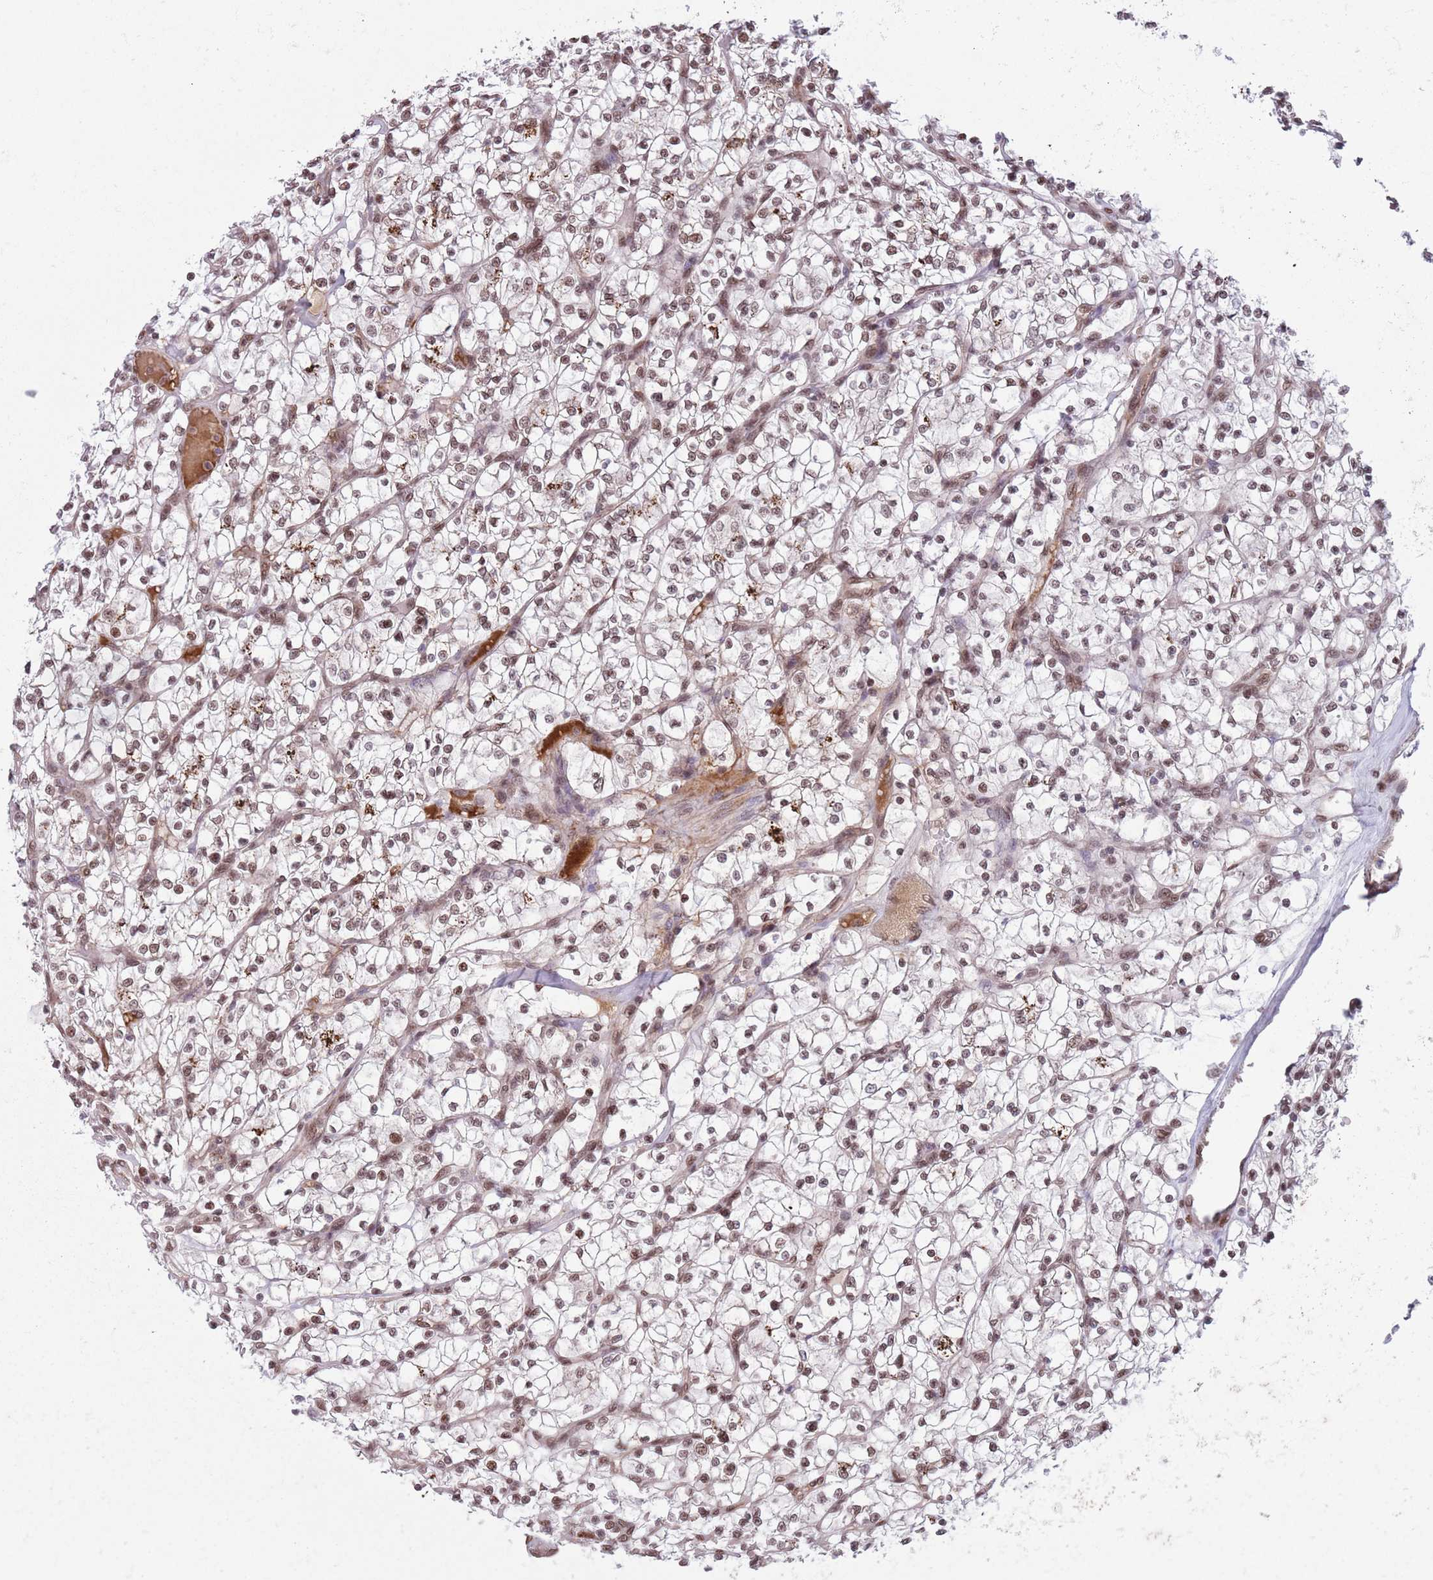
{"staining": {"intensity": "moderate", "quantity": ">75%", "location": "nuclear"}, "tissue": "renal cancer", "cell_type": "Tumor cells", "image_type": "cancer", "snomed": [{"axis": "morphology", "description": "Adenocarcinoma, NOS"}, {"axis": "topography", "description": "Kidney"}], "caption": "Renal adenocarcinoma stained for a protein (brown) displays moderate nuclear positive expression in approximately >75% of tumor cells.", "gene": "SIPA1L3", "patient": {"sex": "female", "age": 64}}